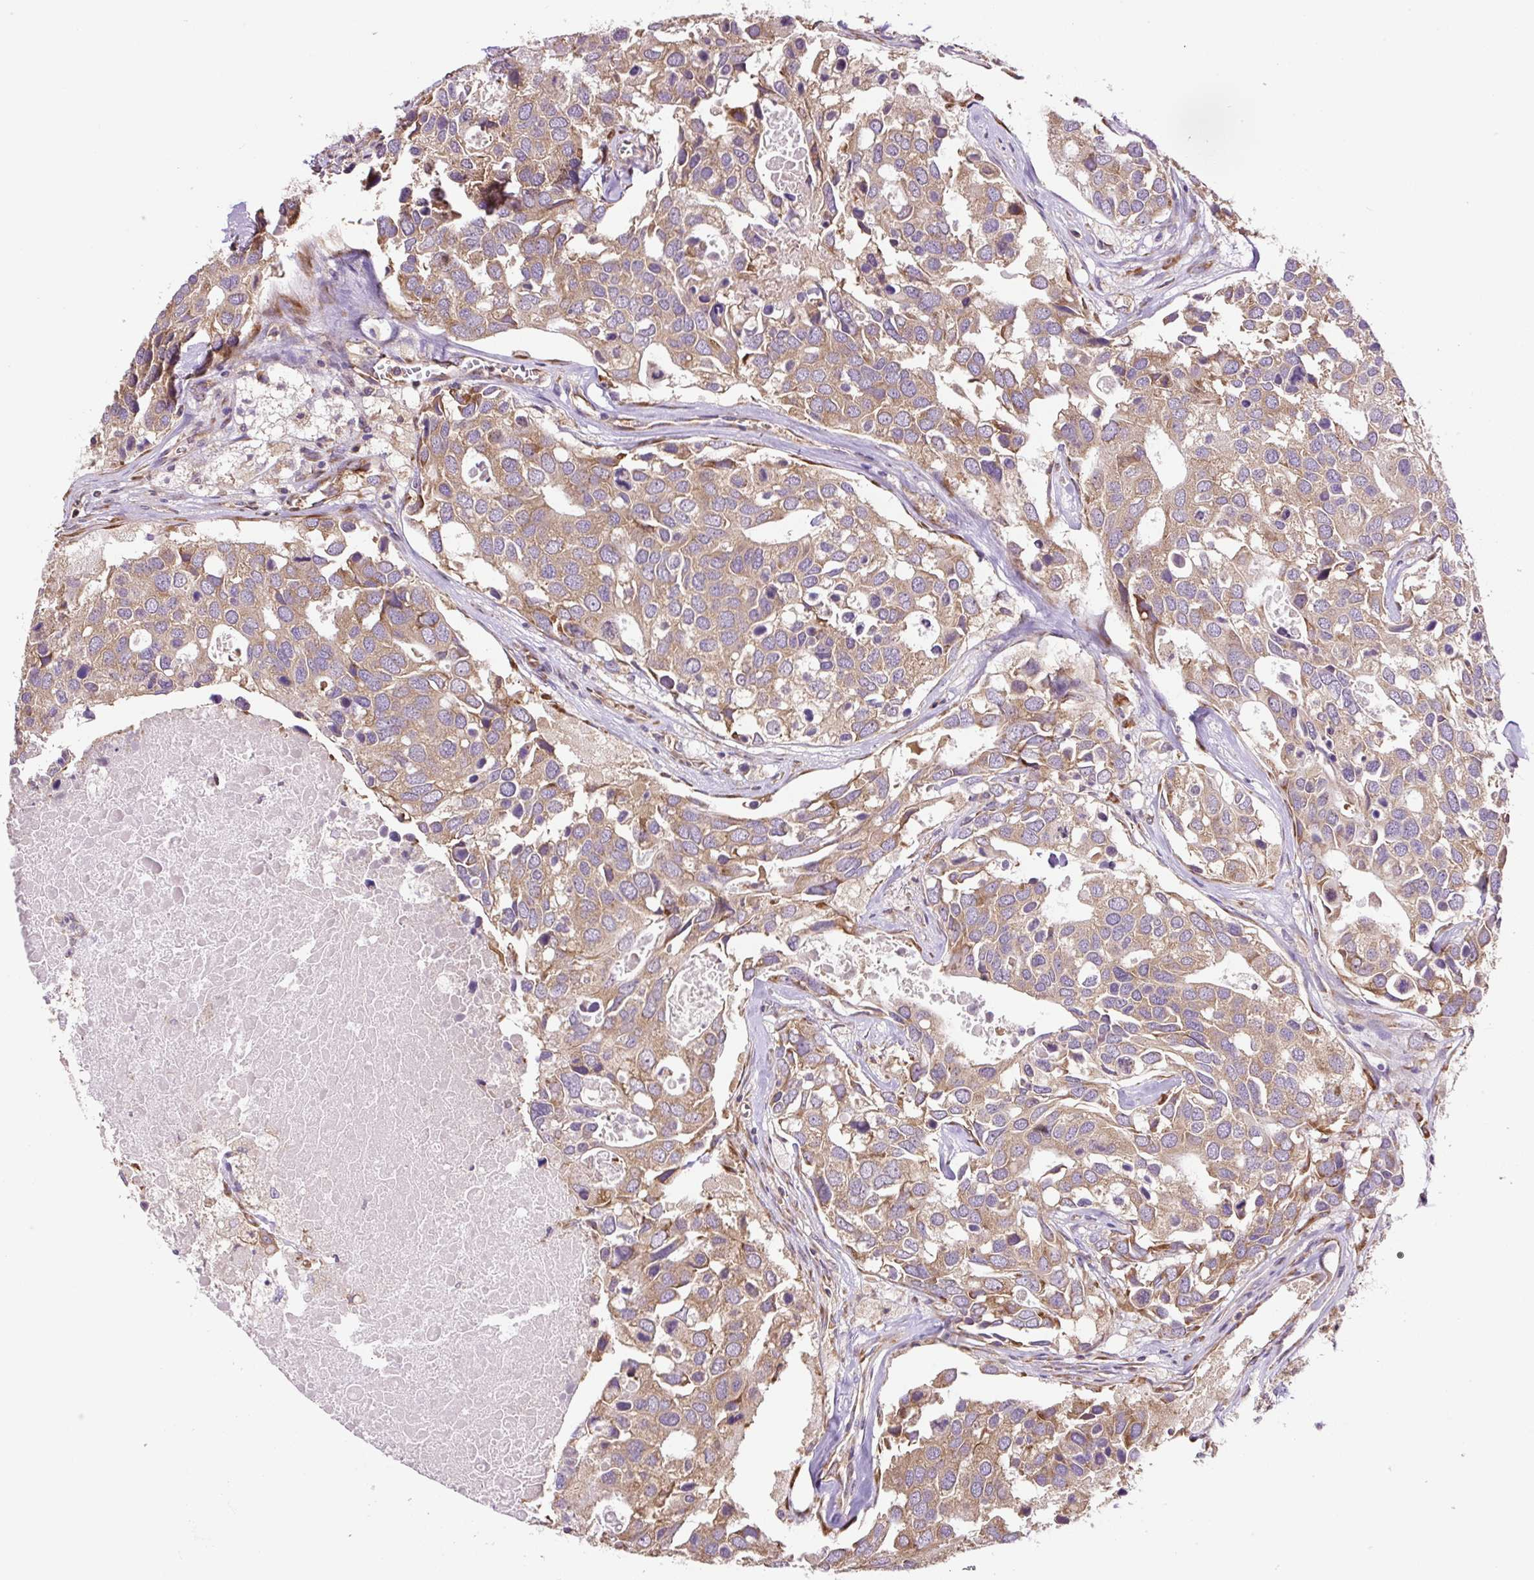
{"staining": {"intensity": "moderate", "quantity": "25%-75%", "location": "cytoplasmic/membranous"}, "tissue": "breast cancer", "cell_type": "Tumor cells", "image_type": "cancer", "snomed": [{"axis": "morphology", "description": "Duct carcinoma"}, {"axis": "topography", "description": "Breast"}], "caption": "Protein staining demonstrates moderate cytoplasmic/membranous staining in approximately 25%-75% of tumor cells in breast cancer (infiltrating ductal carcinoma).", "gene": "RPS23", "patient": {"sex": "female", "age": 83}}